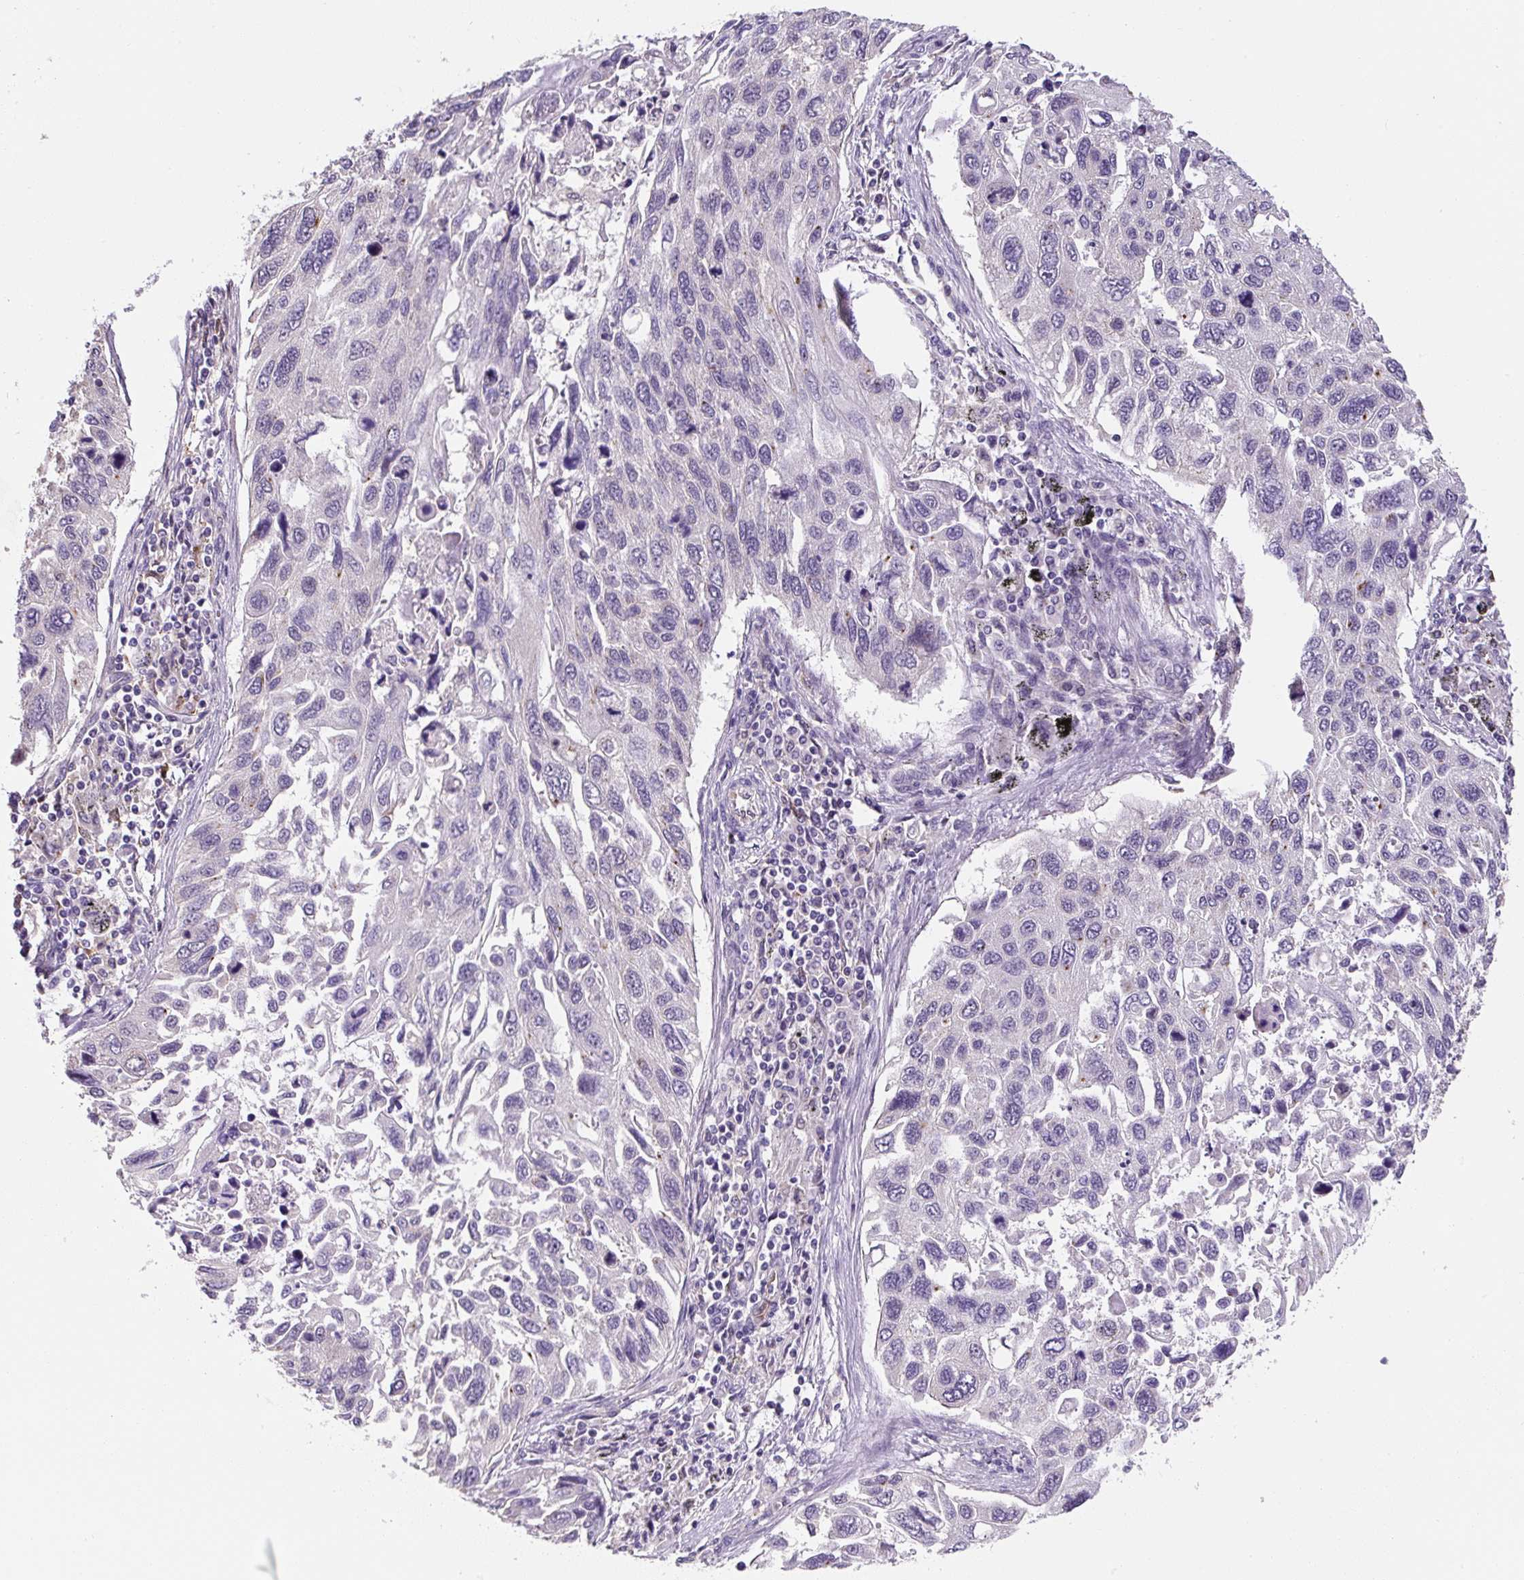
{"staining": {"intensity": "moderate", "quantity": "25%-75%", "location": "cytoplasmic/membranous"}, "tissue": "lung cancer", "cell_type": "Tumor cells", "image_type": "cancer", "snomed": [{"axis": "morphology", "description": "Squamous cell carcinoma, NOS"}, {"axis": "topography", "description": "Lung"}], "caption": "A brown stain highlights moderate cytoplasmic/membranous expression of a protein in lung cancer tumor cells.", "gene": "PLA2G4A", "patient": {"sex": "male", "age": 62}}